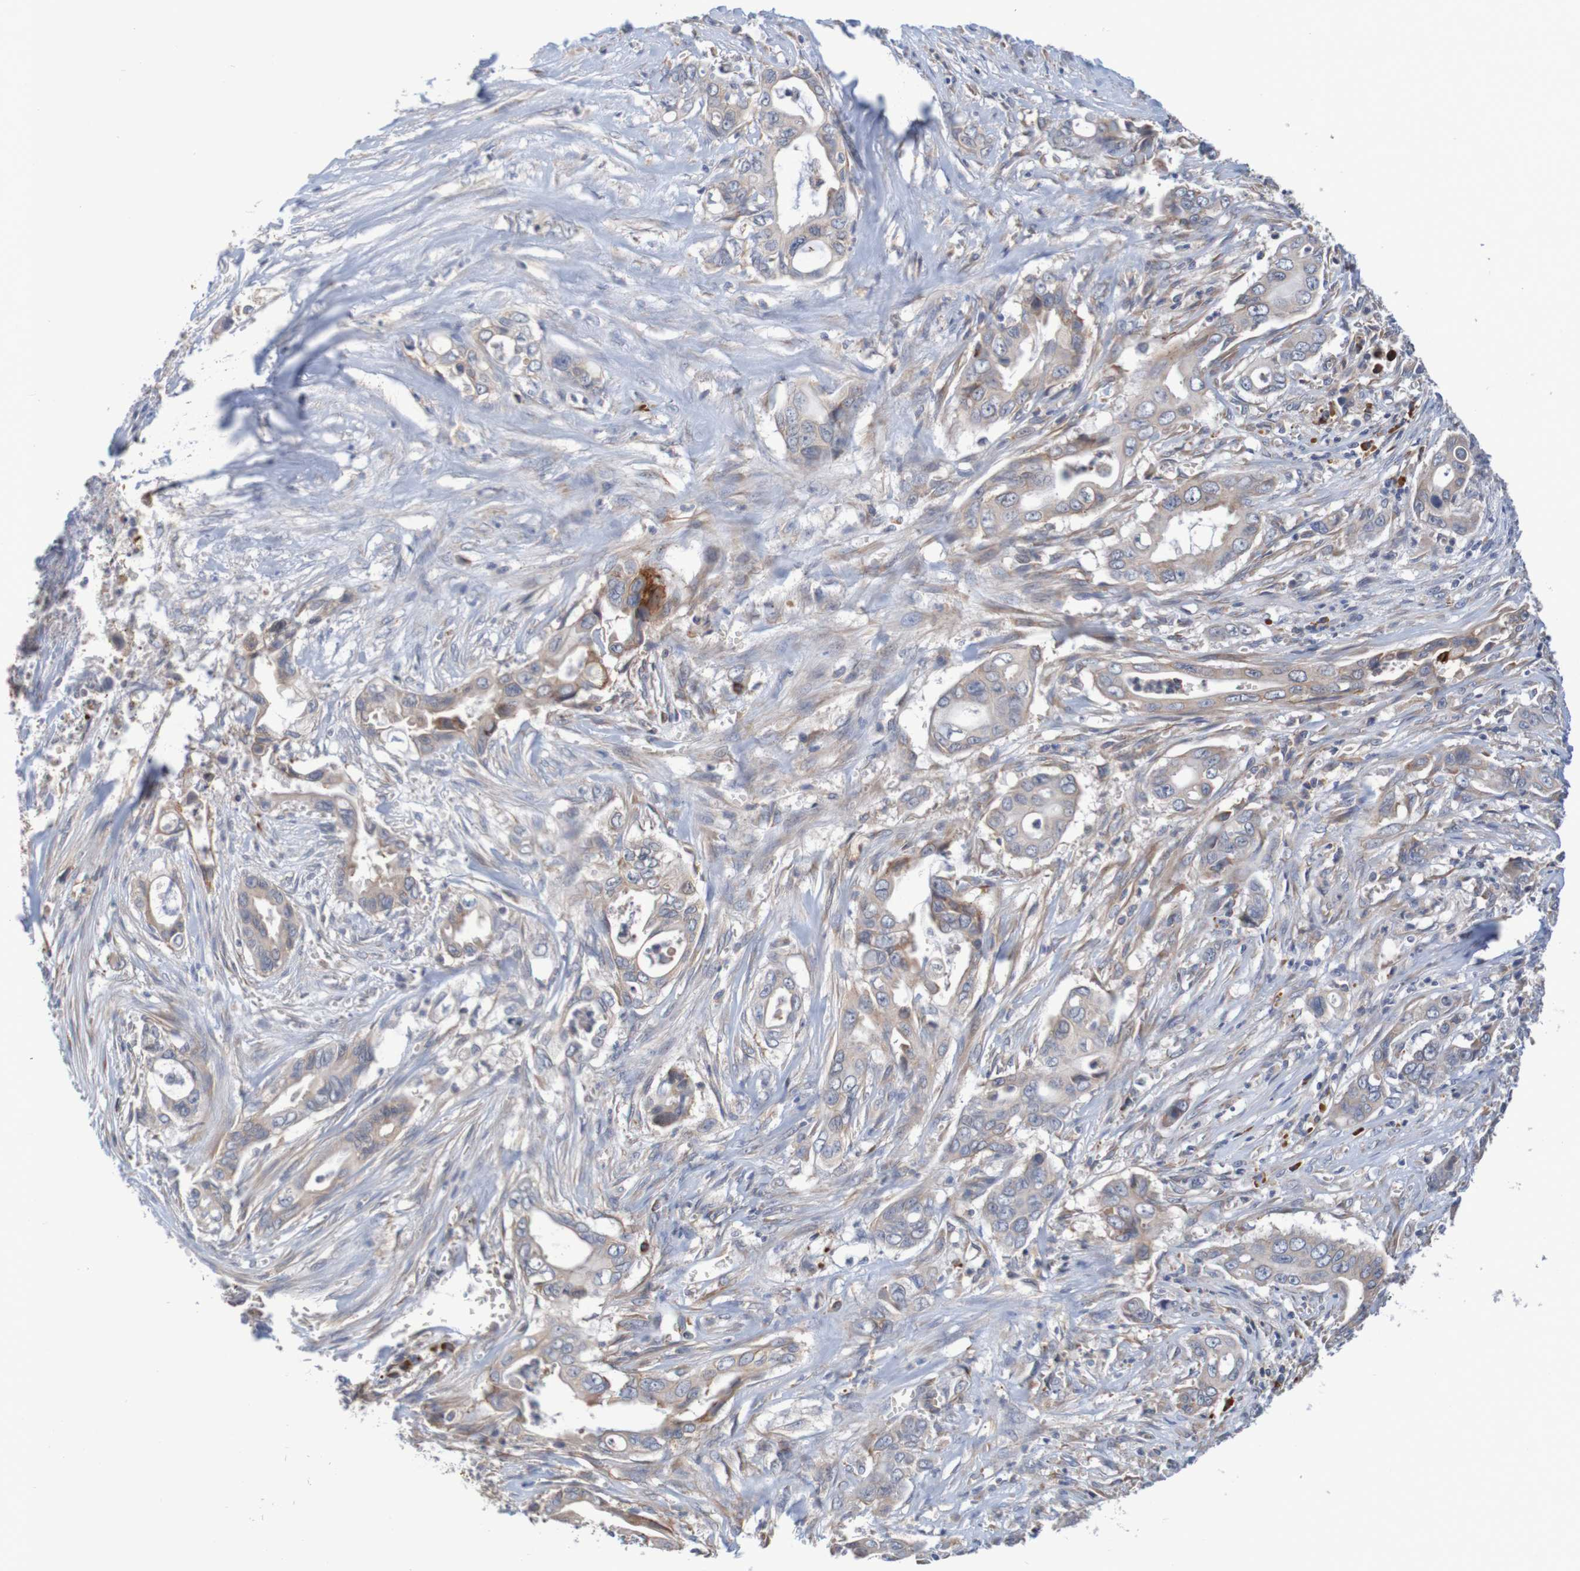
{"staining": {"intensity": "strong", "quantity": "25%-75%", "location": "cytoplasmic/membranous"}, "tissue": "pancreatic cancer", "cell_type": "Tumor cells", "image_type": "cancer", "snomed": [{"axis": "morphology", "description": "Adenocarcinoma, NOS"}, {"axis": "topography", "description": "Pancreas"}], "caption": "High-power microscopy captured an IHC photomicrograph of pancreatic cancer (adenocarcinoma), revealing strong cytoplasmic/membranous positivity in approximately 25%-75% of tumor cells.", "gene": "CLDN18", "patient": {"sex": "male", "age": 59}}